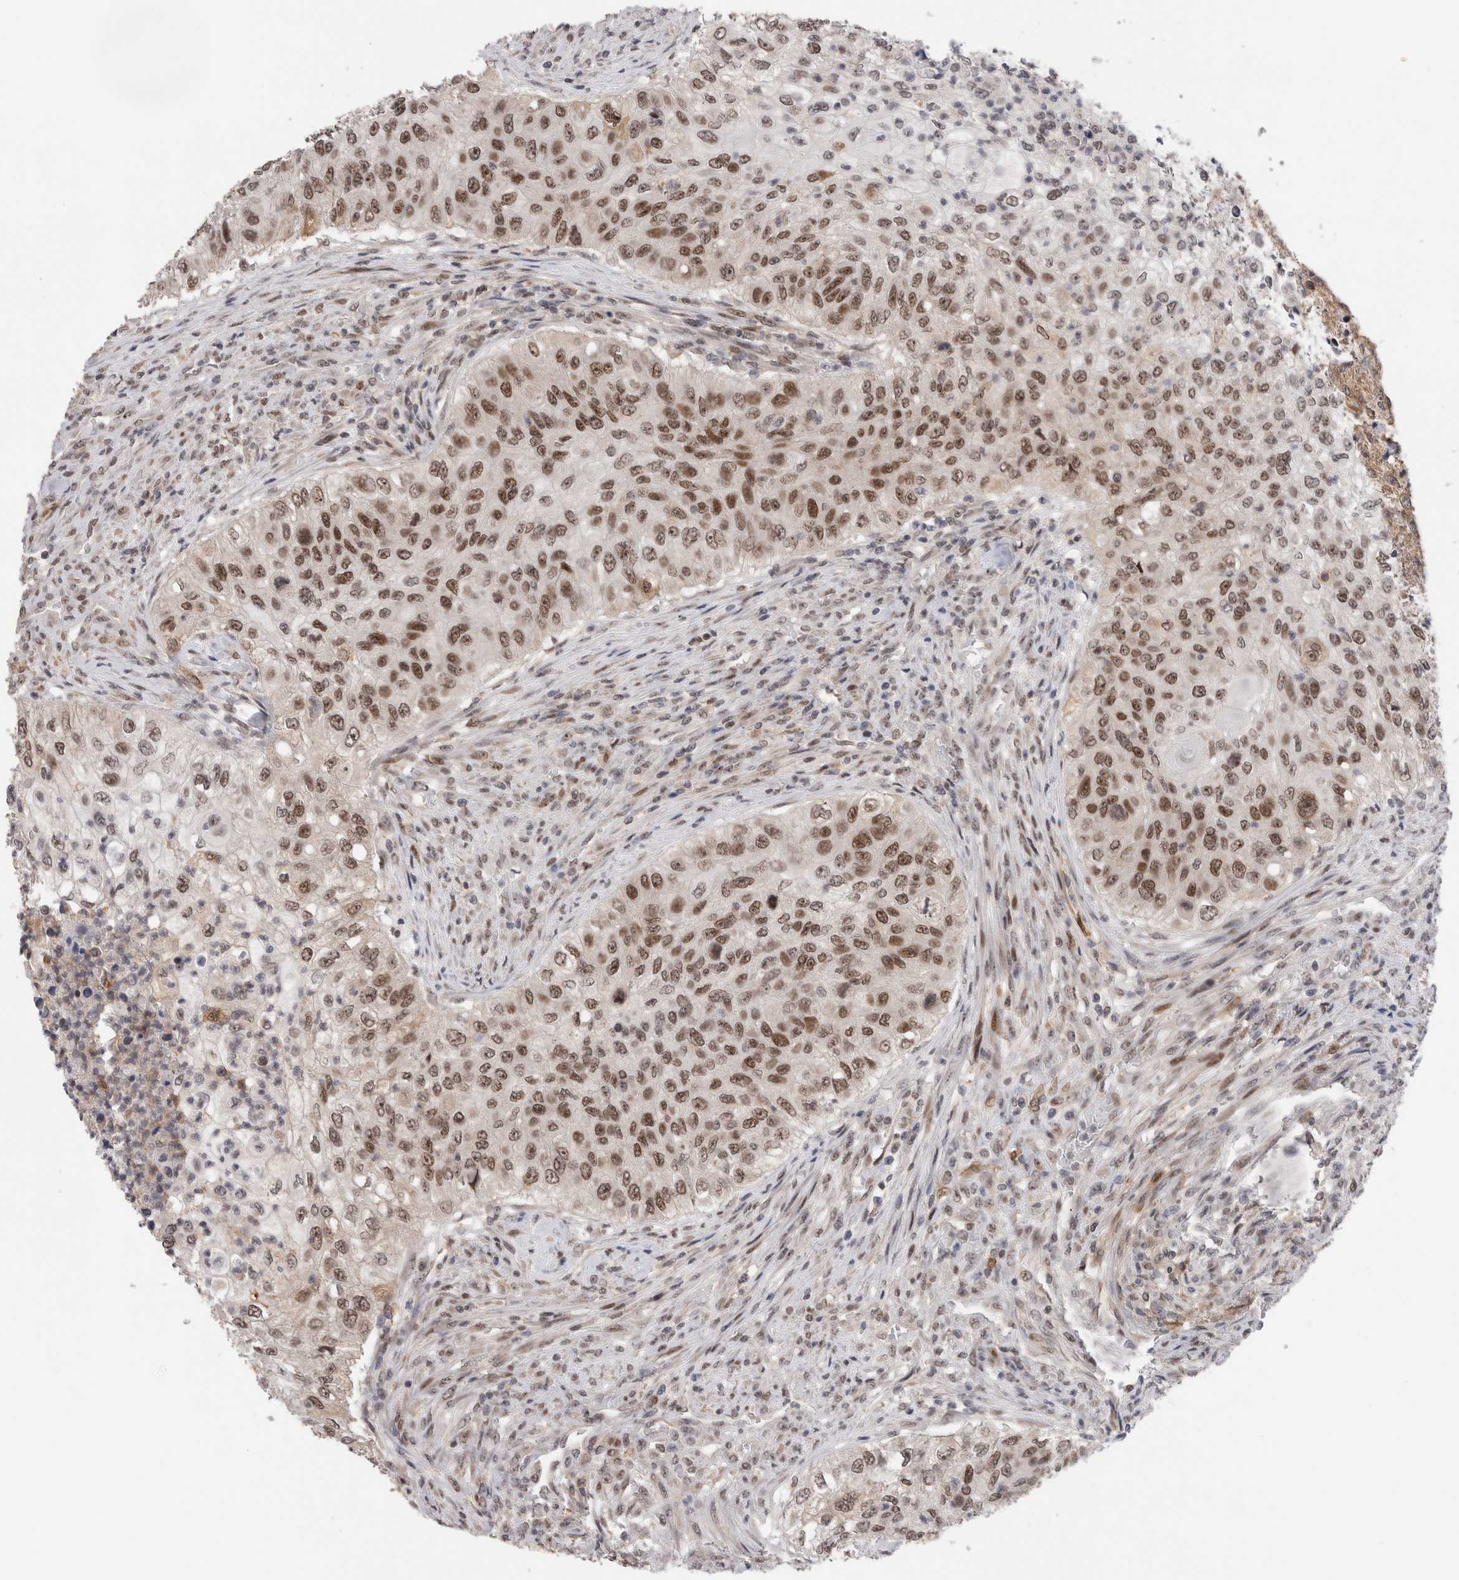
{"staining": {"intensity": "moderate", "quantity": ">75%", "location": "nuclear"}, "tissue": "urothelial cancer", "cell_type": "Tumor cells", "image_type": "cancer", "snomed": [{"axis": "morphology", "description": "Urothelial carcinoma, High grade"}, {"axis": "topography", "description": "Urinary bladder"}], "caption": "A medium amount of moderate nuclear positivity is identified in about >75% of tumor cells in high-grade urothelial carcinoma tissue.", "gene": "ZNF521", "patient": {"sex": "female", "age": 60}}